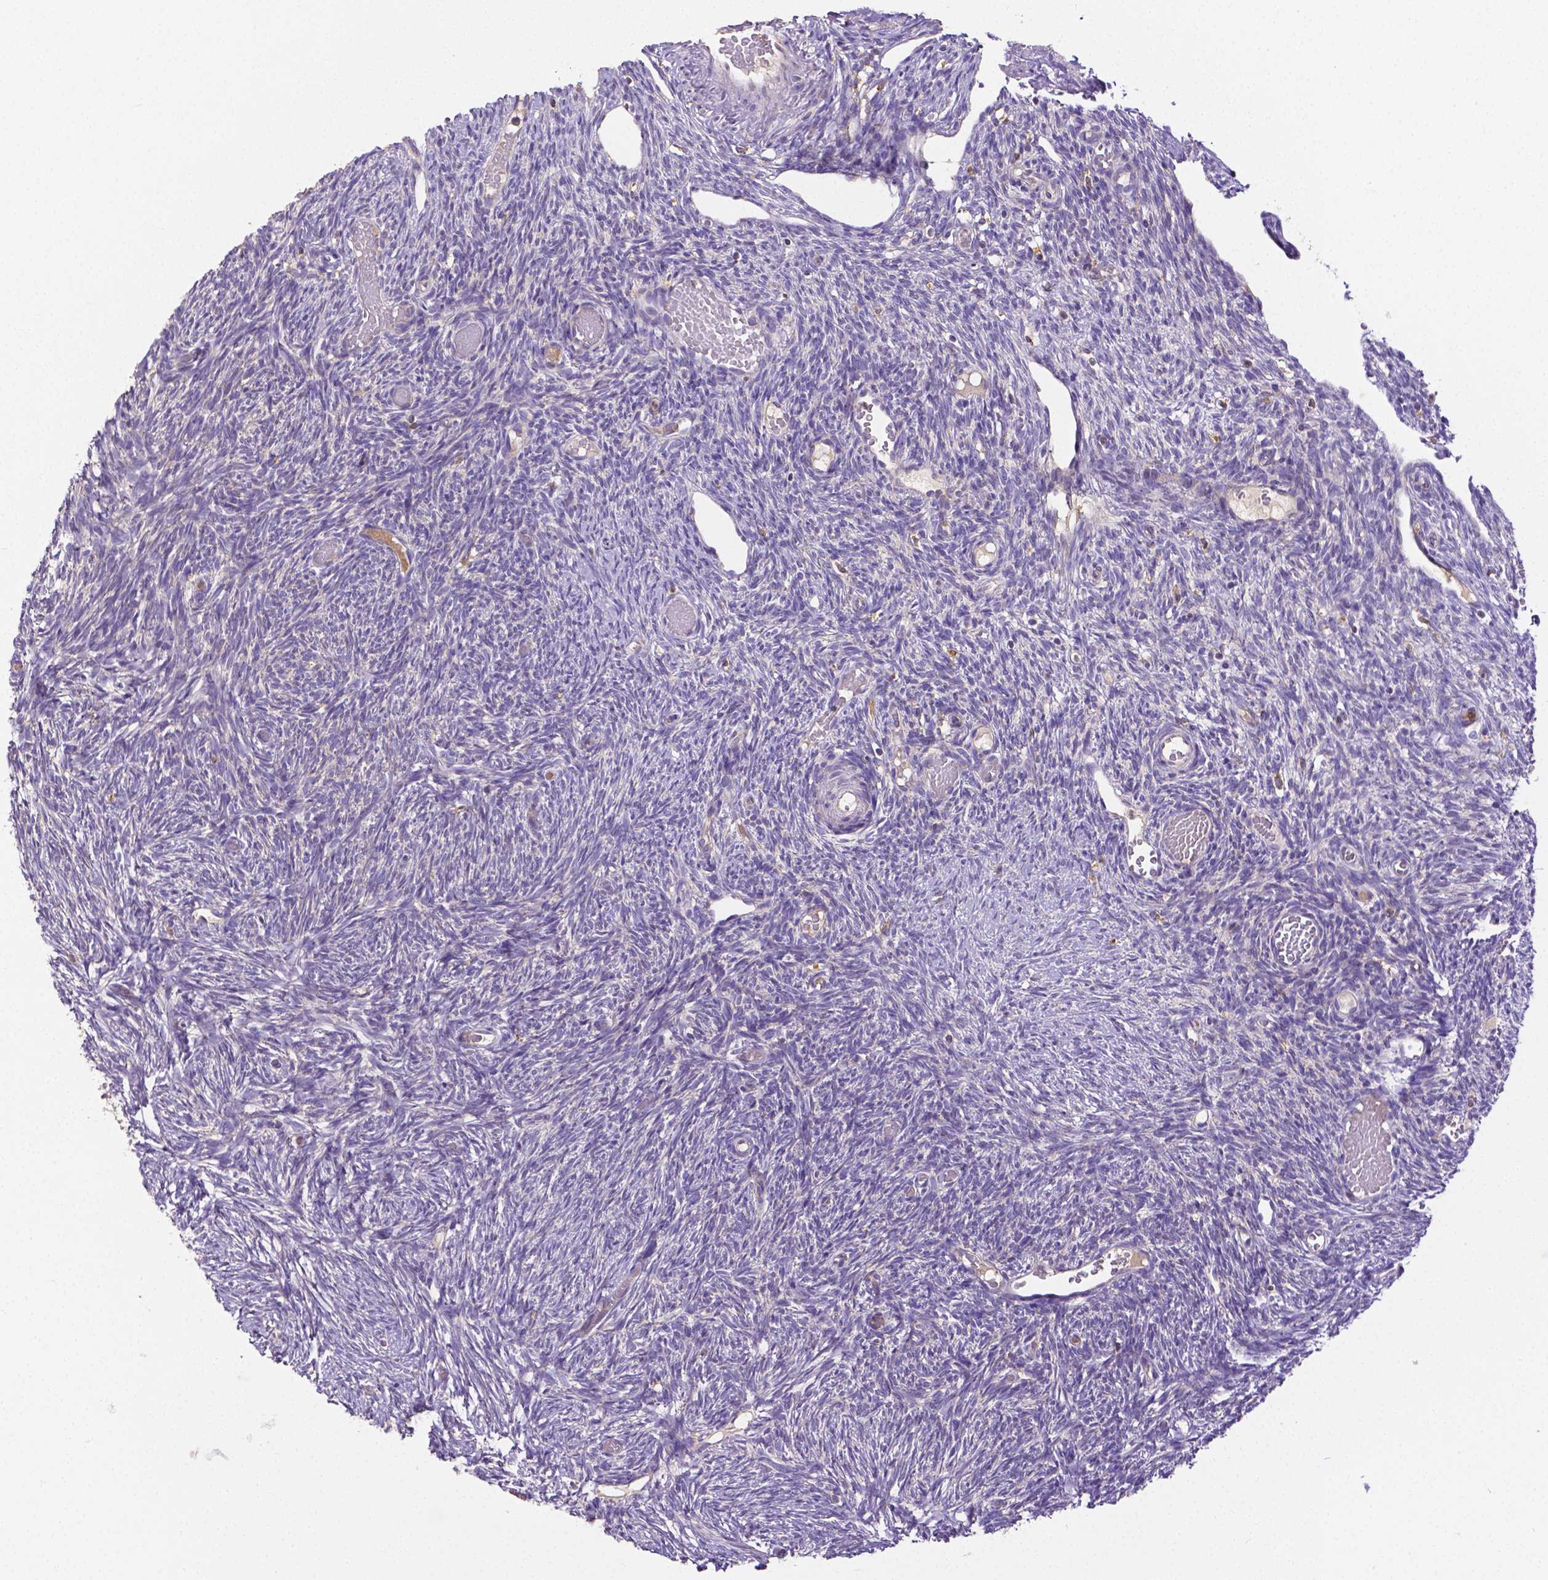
{"staining": {"intensity": "weak", "quantity": ">75%", "location": "cytoplasmic/membranous"}, "tissue": "ovary", "cell_type": "Follicle cells", "image_type": "normal", "snomed": [{"axis": "morphology", "description": "Normal tissue, NOS"}, {"axis": "topography", "description": "Ovary"}], "caption": "Protein expression analysis of unremarkable human ovary reveals weak cytoplasmic/membranous positivity in about >75% of follicle cells. Using DAB (3,3'-diaminobenzidine) (brown) and hematoxylin (blue) stains, captured at high magnification using brightfield microscopy.", "gene": "DICER1", "patient": {"sex": "female", "age": 39}}